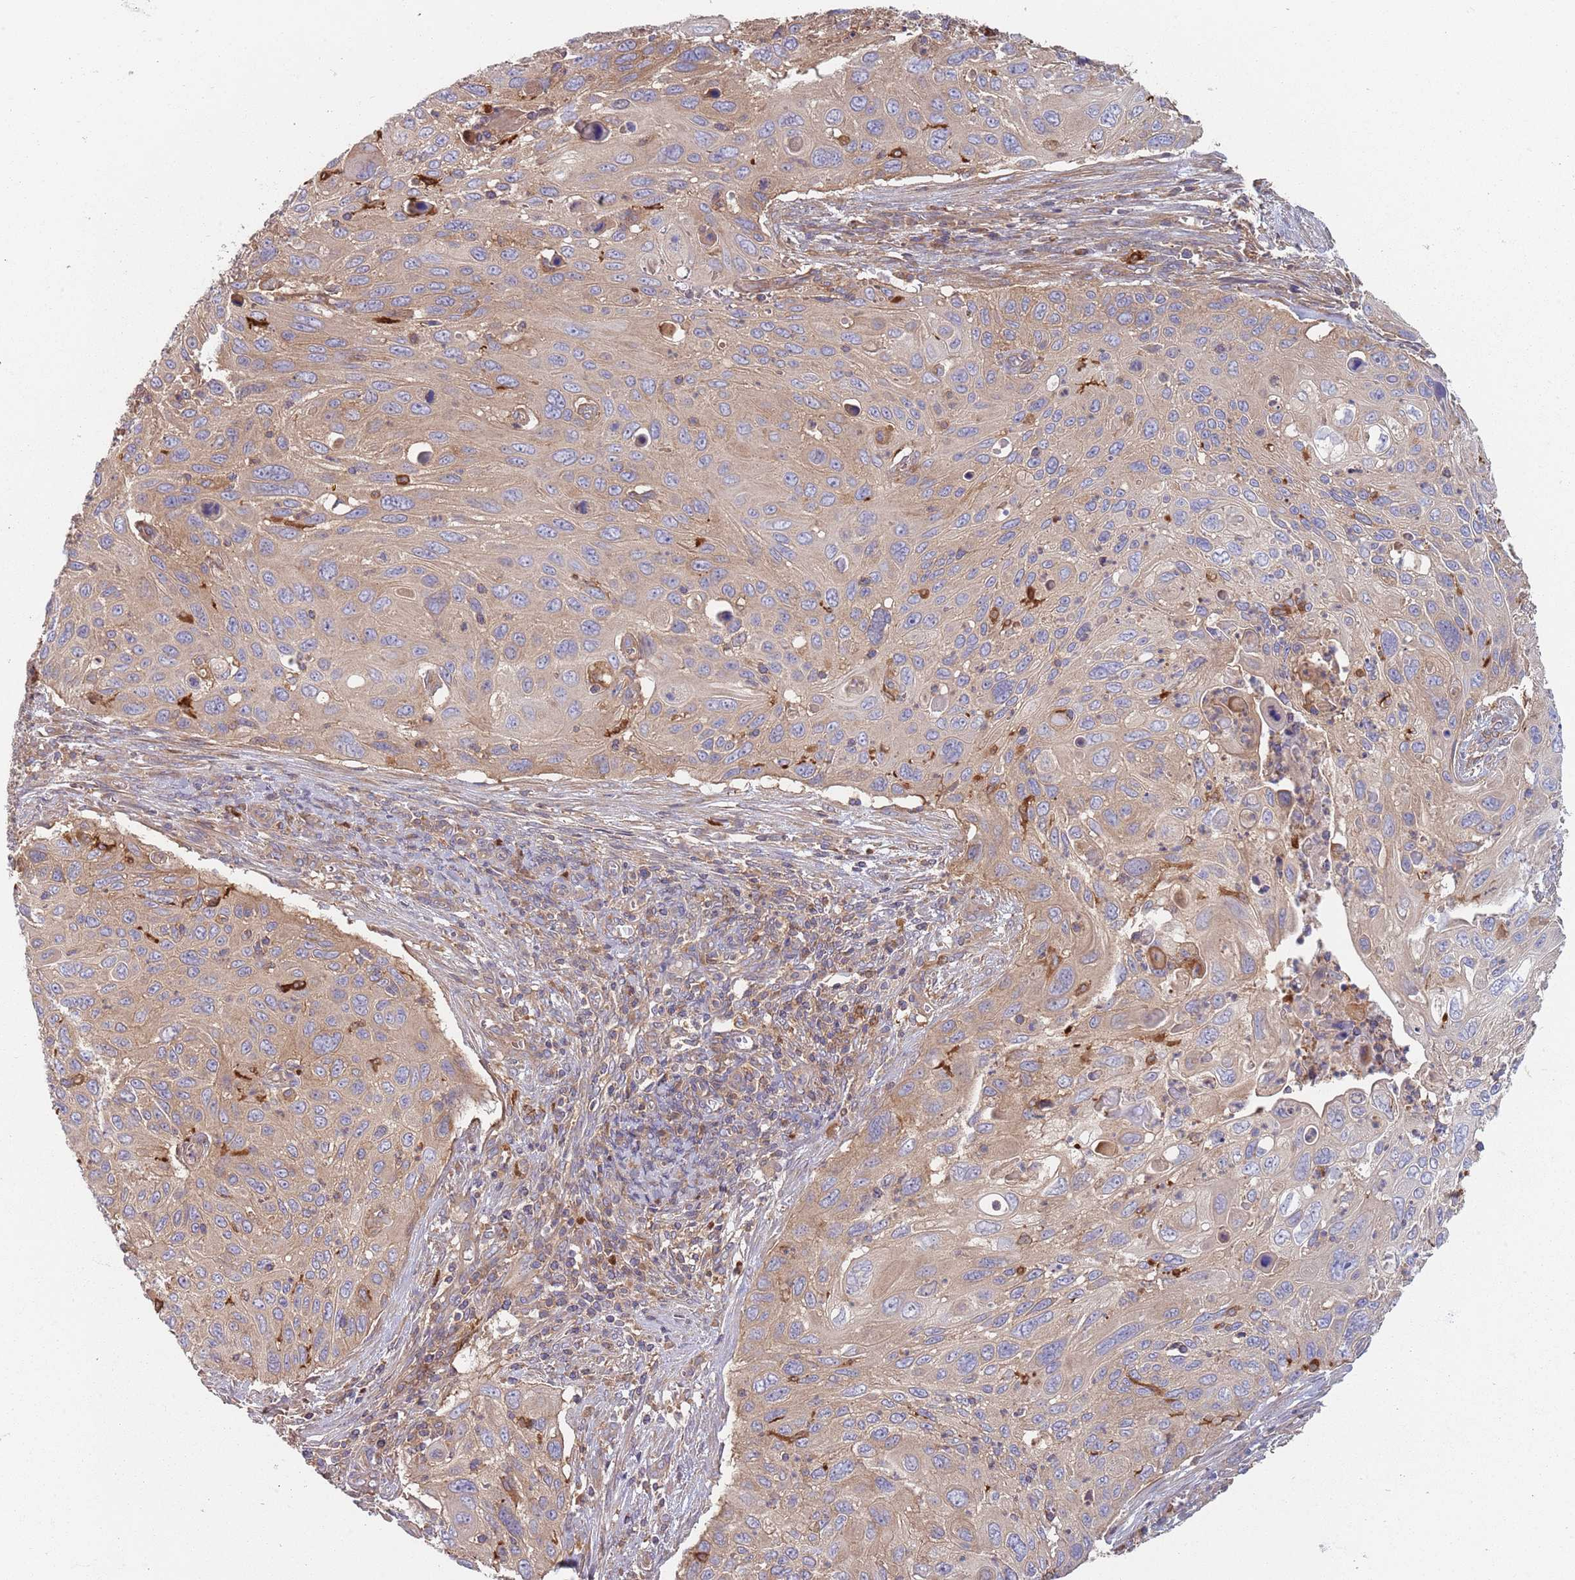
{"staining": {"intensity": "weak", "quantity": ">75%", "location": "cytoplasmic/membranous"}, "tissue": "cervical cancer", "cell_type": "Tumor cells", "image_type": "cancer", "snomed": [{"axis": "morphology", "description": "Squamous cell carcinoma, NOS"}, {"axis": "topography", "description": "Cervix"}], "caption": "Protein expression analysis of human cervical cancer reveals weak cytoplasmic/membranous expression in about >75% of tumor cells.", "gene": "GDI2", "patient": {"sex": "female", "age": 70}}